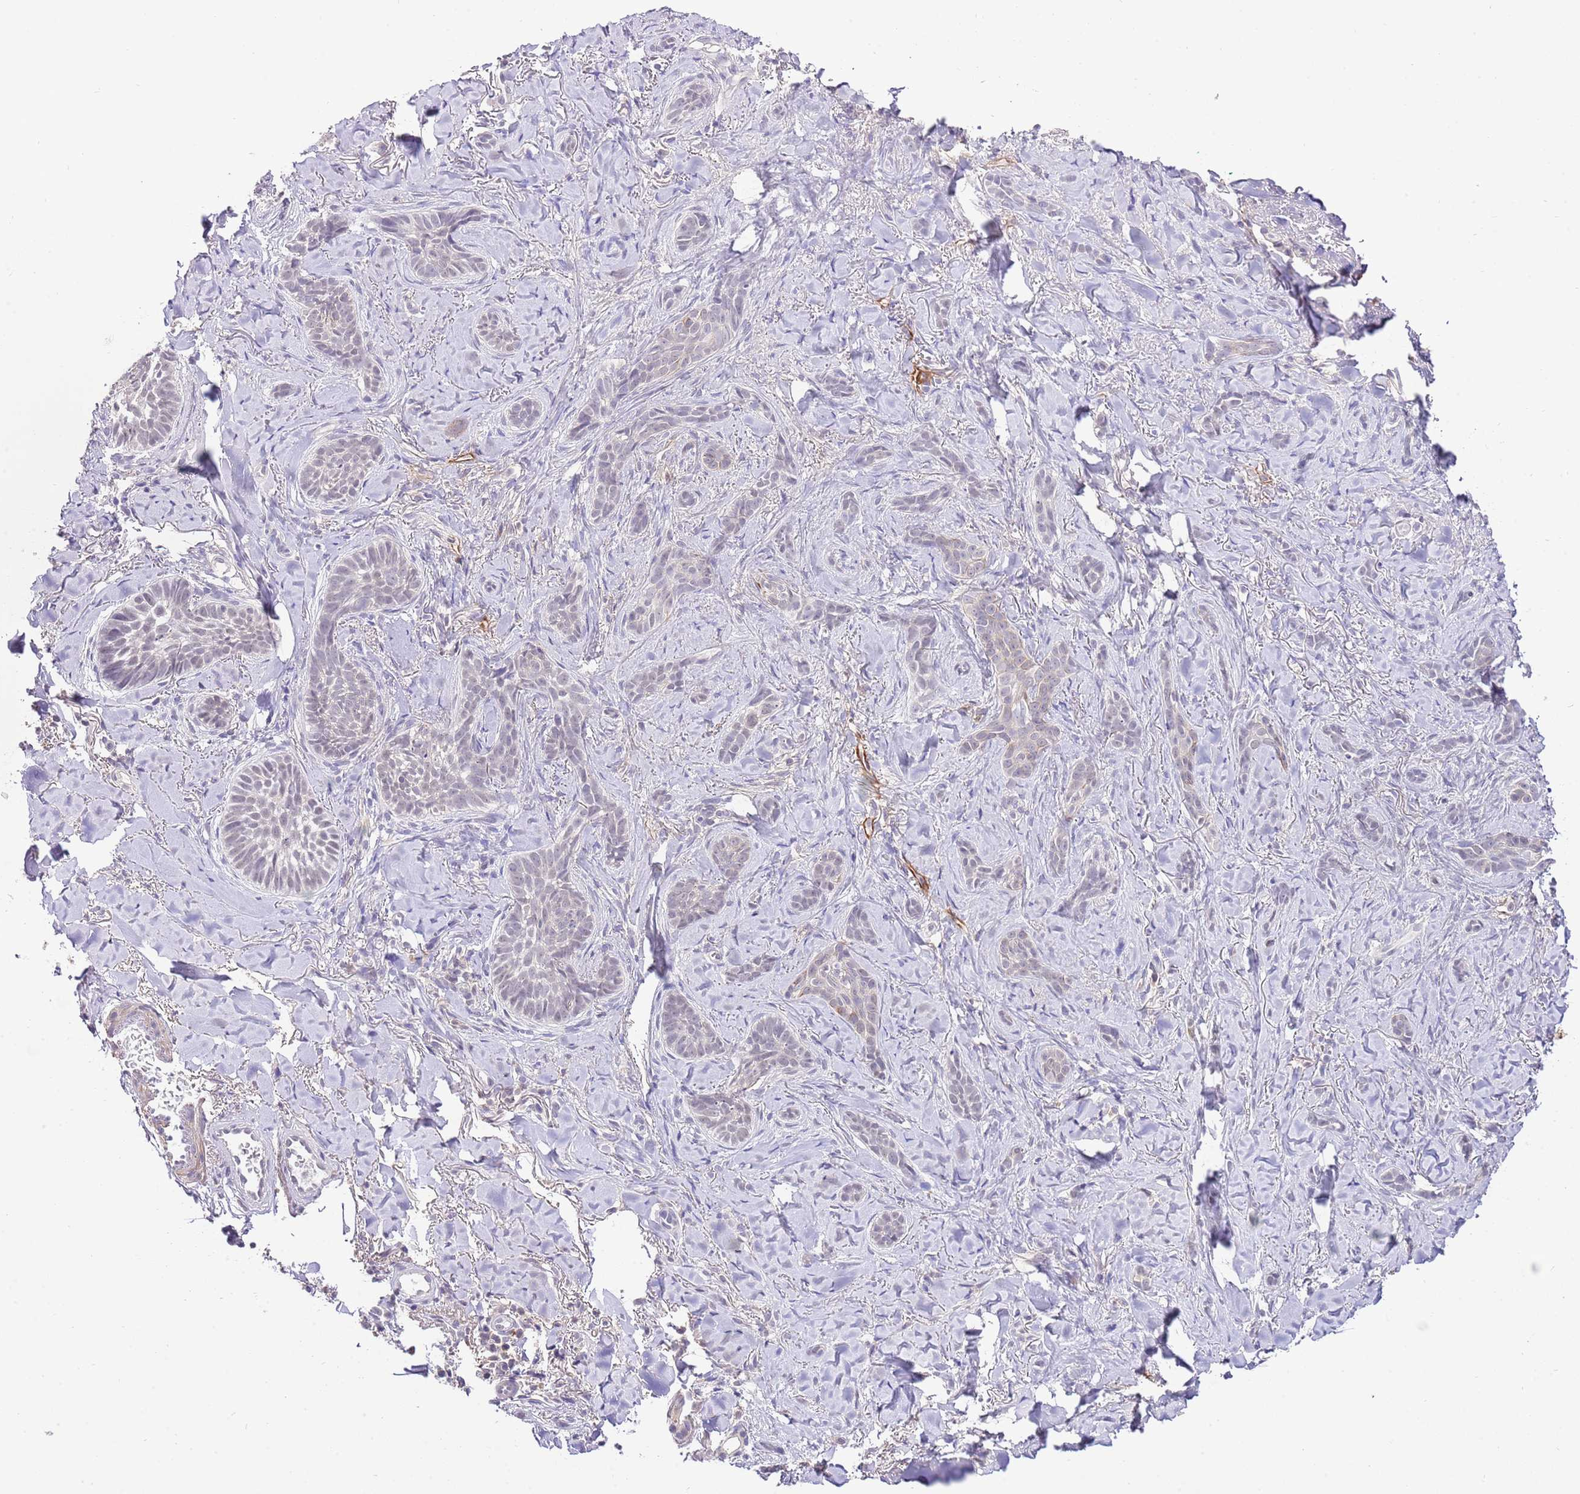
{"staining": {"intensity": "negative", "quantity": "none", "location": "none"}, "tissue": "skin cancer", "cell_type": "Tumor cells", "image_type": "cancer", "snomed": [{"axis": "morphology", "description": "Basal cell carcinoma"}, {"axis": "topography", "description": "Skin"}], "caption": "This image is of basal cell carcinoma (skin) stained with immunohistochemistry (IHC) to label a protein in brown with the nuclei are counter-stained blue. There is no expression in tumor cells. The staining was performed using DAB to visualize the protein expression in brown, while the nuclei were stained in blue with hematoxylin (Magnification: 20x).", "gene": "EFHD1", "patient": {"sex": "female", "age": 55}}